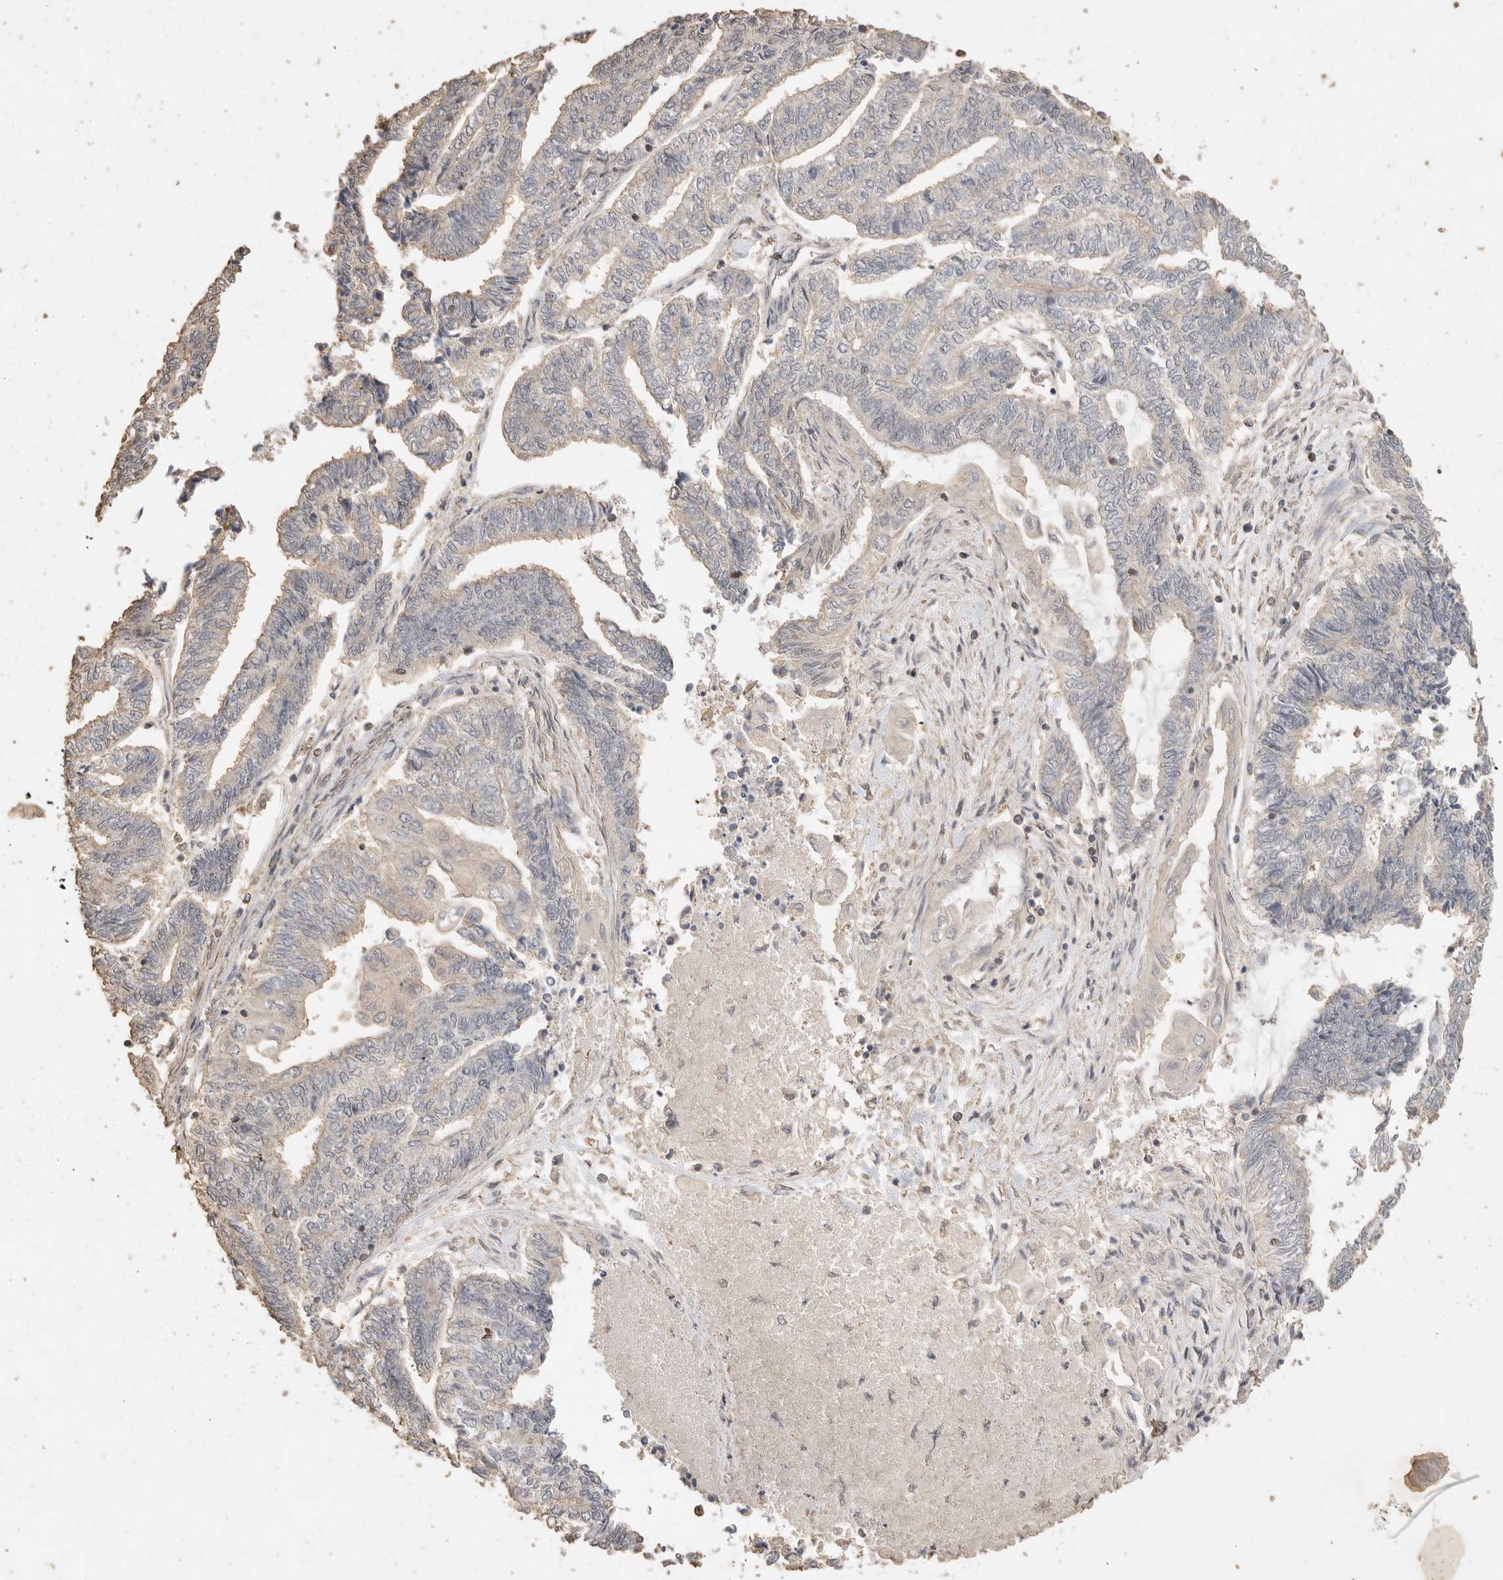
{"staining": {"intensity": "negative", "quantity": "none", "location": "none"}, "tissue": "endometrial cancer", "cell_type": "Tumor cells", "image_type": "cancer", "snomed": [{"axis": "morphology", "description": "Adenocarcinoma, NOS"}, {"axis": "topography", "description": "Uterus"}, {"axis": "topography", "description": "Endometrium"}], "caption": "Histopathology image shows no protein positivity in tumor cells of endometrial cancer (adenocarcinoma) tissue.", "gene": "MAP2K1", "patient": {"sex": "female", "age": 70}}